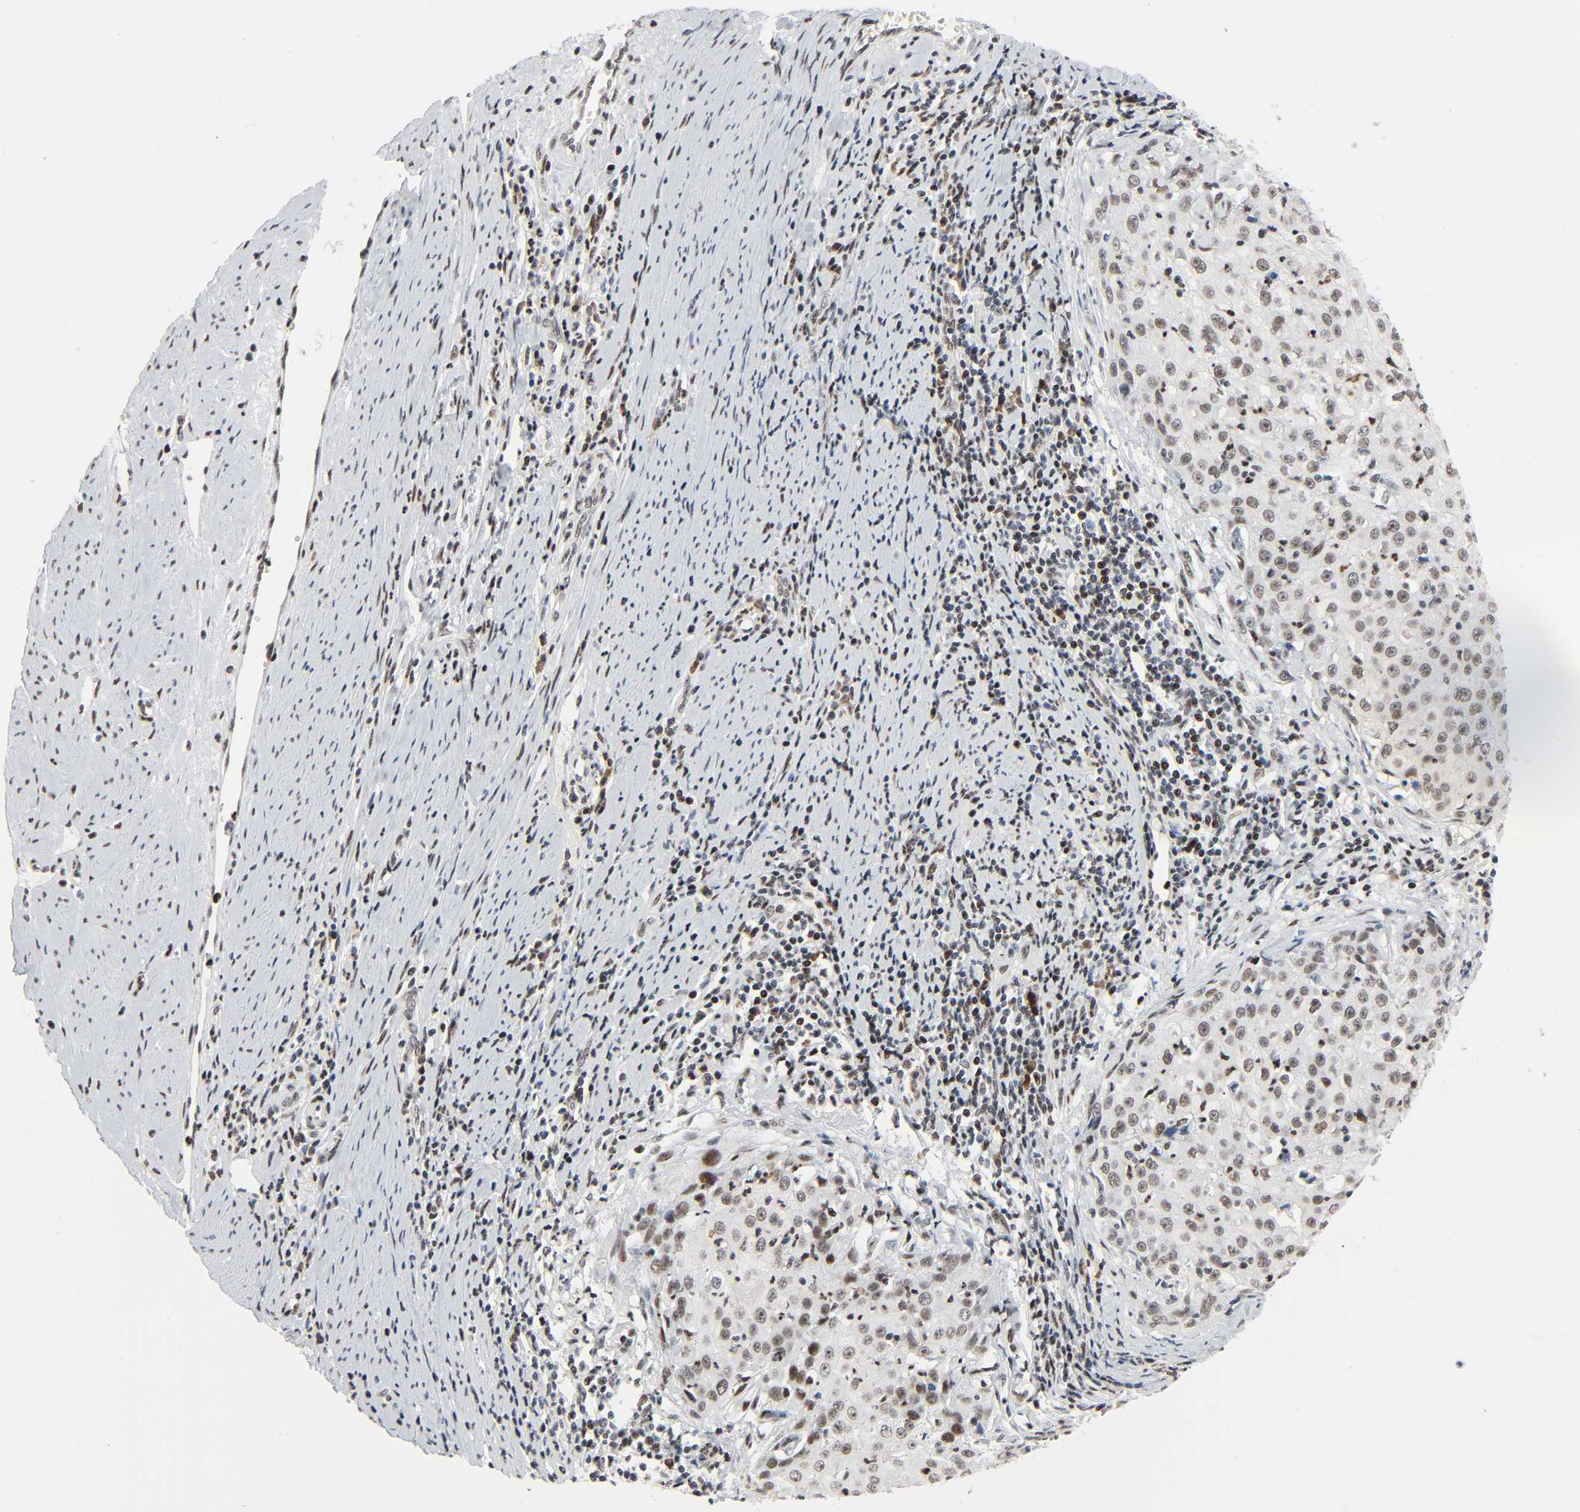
{"staining": {"intensity": "moderate", "quantity": ">75%", "location": "nuclear"}, "tissue": "cervical cancer", "cell_type": "Tumor cells", "image_type": "cancer", "snomed": [{"axis": "morphology", "description": "Squamous cell carcinoma, NOS"}, {"axis": "topography", "description": "Cervix"}], "caption": "A medium amount of moderate nuclear staining is seen in about >75% of tumor cells in cervical cancer (squamous cell carcinoma) tissue. The protein of interest is stained brown, and the nuclei are stained in blue (DAB (3,3'-diaminobenzidine) IHC with brightfield microscopy, high magnification).", "gene": "CREBBP", "patient": {"sex": "female", "age": 34}}